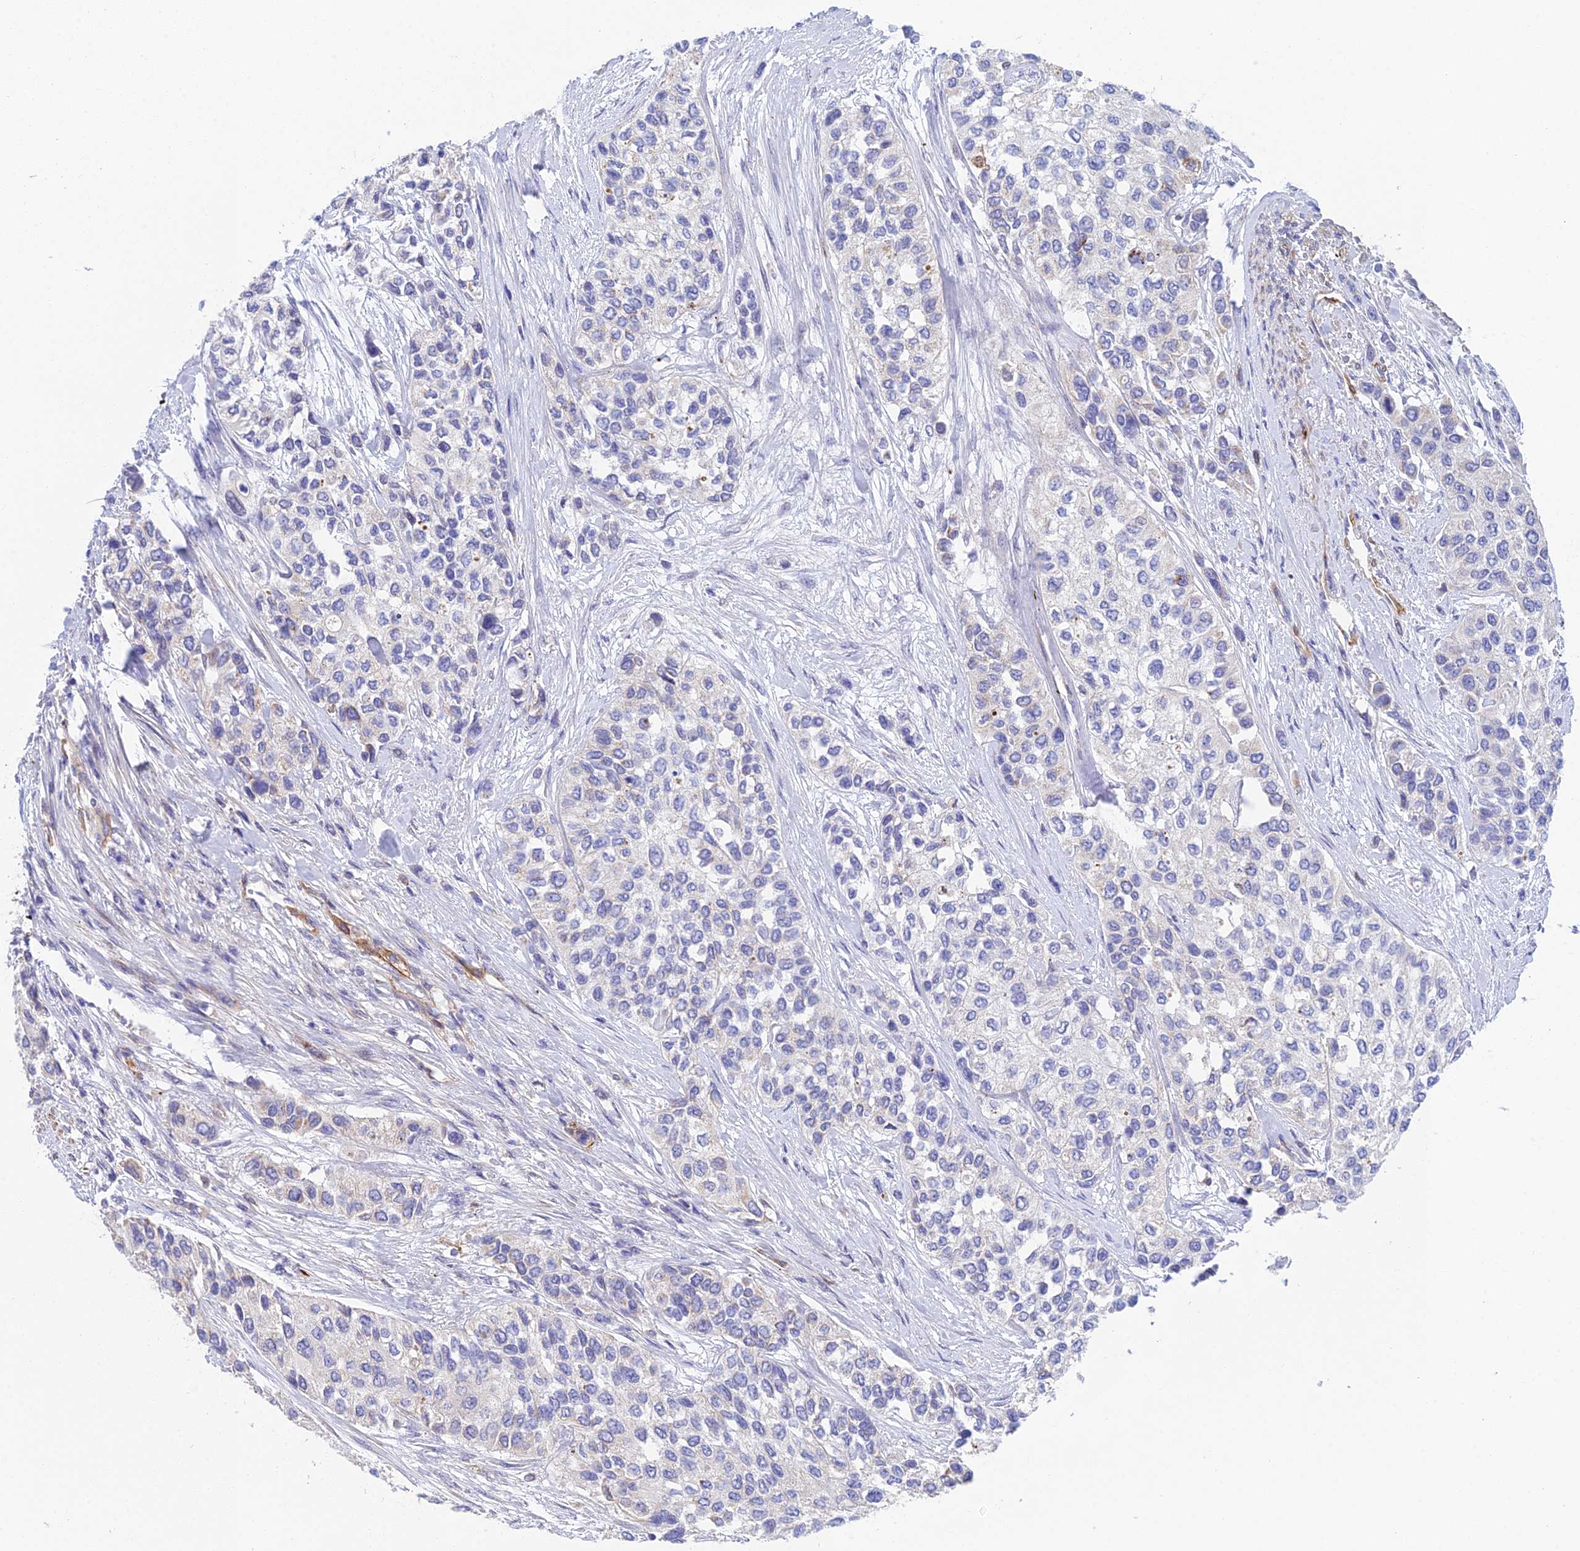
{"staining": {"intensity": "negative", "quantity": "none", "location": "none"}, "tissue": "urothelial cancer", "cell_type": "Tumor cells", "image_type": "cancer", "snomed": [{"axis": "morphology", "description": "Normal tissue, NOS"}, {"axis": "morphology", "description": "Urothelial carcinoma, High grade"}, {"axis": "topography", "description": "Vascular tissue"}, {"axis": "topography", "description": "Urinary bladder"}], "caption": "Tumor cells are negative for brown protein staining in urothelial cancer. (Brightfield microscopy of DAB (3,3'-diaminobenzidine) immunohistochemistry (IHC) at high magnification).", "gene": "CSPG4", "patient": {"sex": "female", "age": 56}}